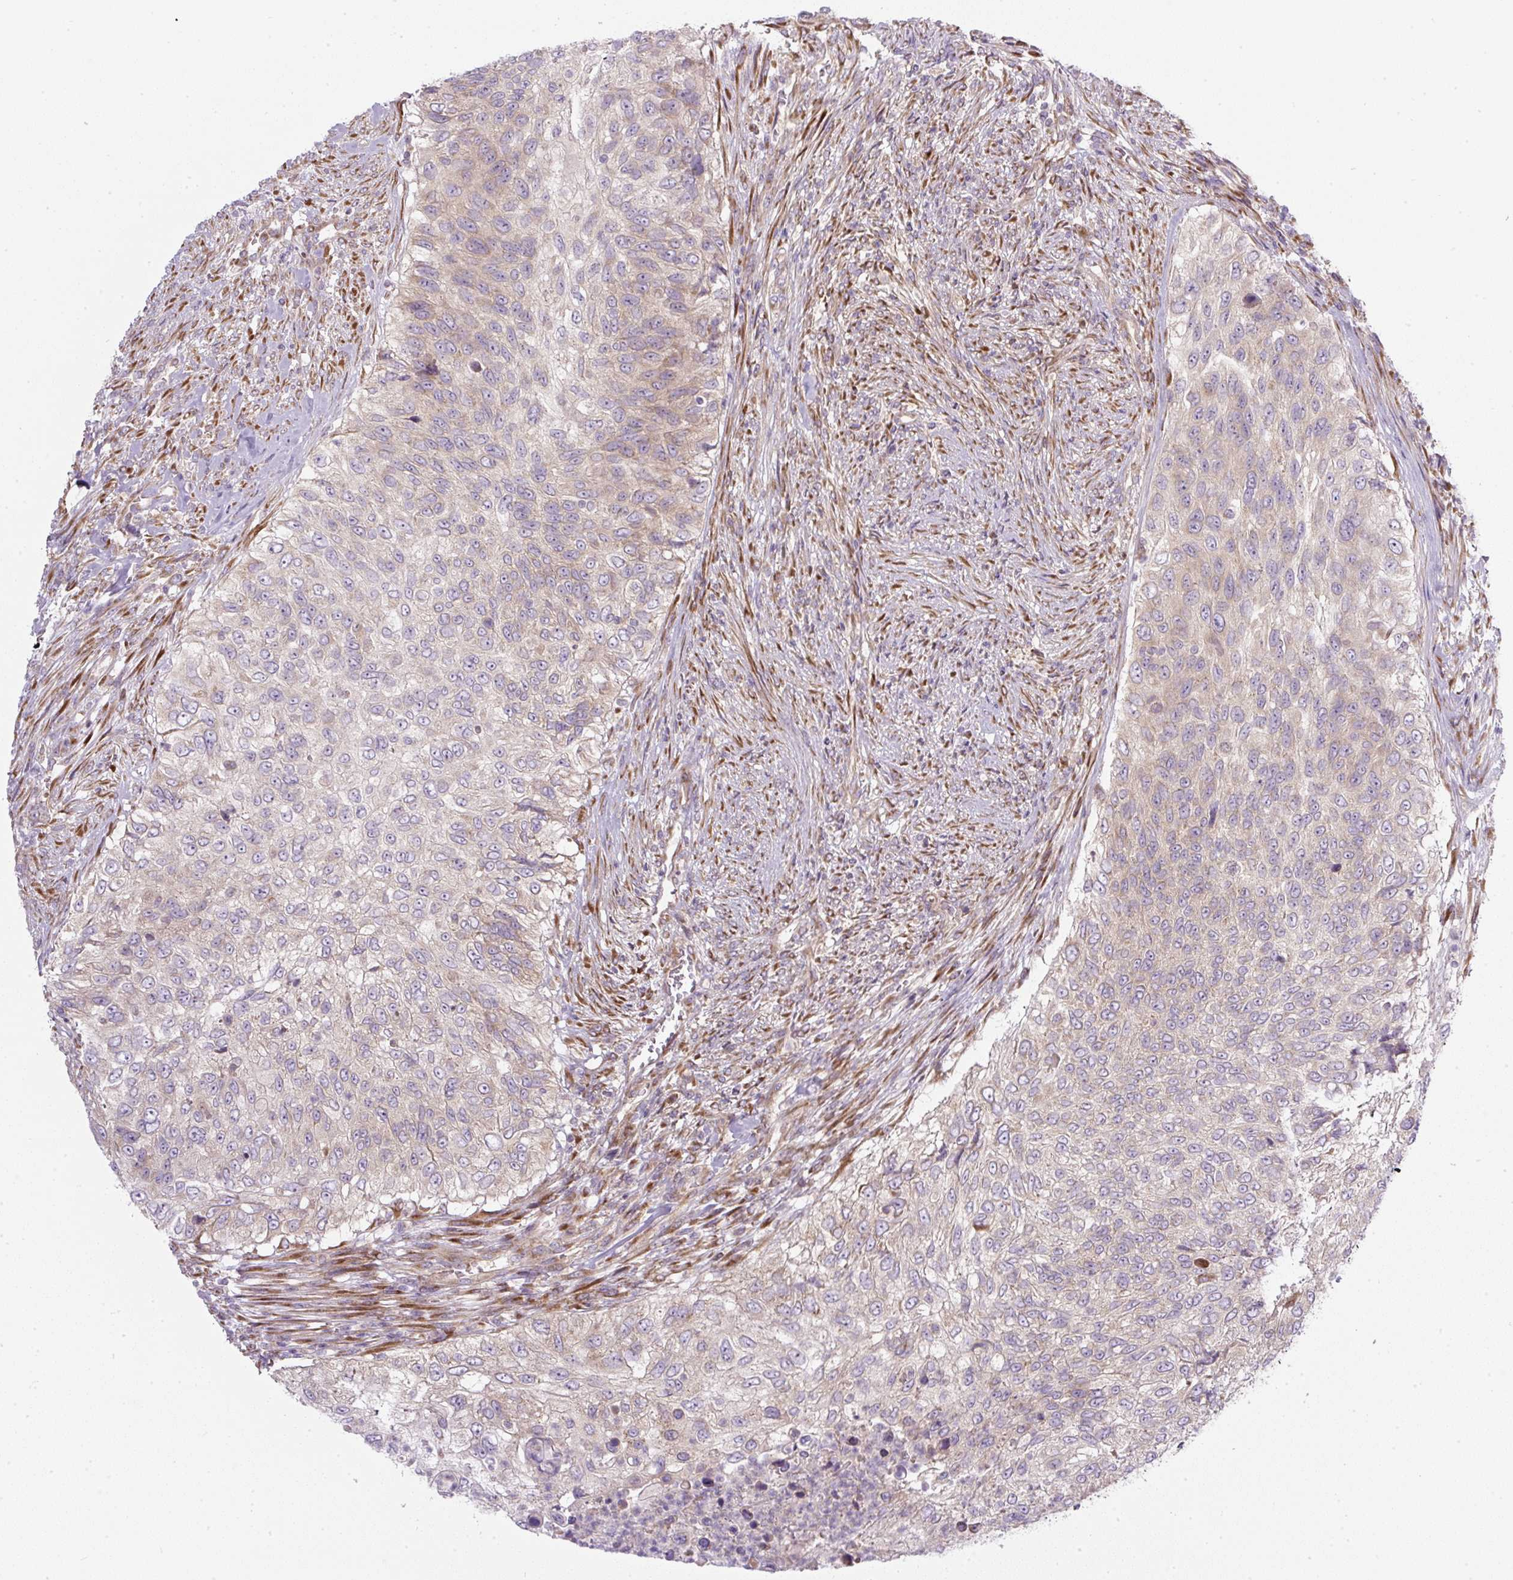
{"staining": {"intensity": "weak", "quantity": "25%-75%", "location": "cytoplasmic/membranous"}, "tissue": "urothelial cancer", "cell_type": "Tumor cells", "image_type": "cancer", "snomed": [{"axis": "morphology", "description": "Urothelial carcinoma, High grade"}, {"axis": "topography", "description": "Urinary bladder"}], "caption": "Immunohistochemistry image of human high-grade urothelial carcinoma stained for a protein (brown), which demonstrates low levels of weak cytoplasmic/membranous positivity in about 25%-75% of tumor cells.", "gene": "MLX", "patient": {"sex": "female", "age": 60}}